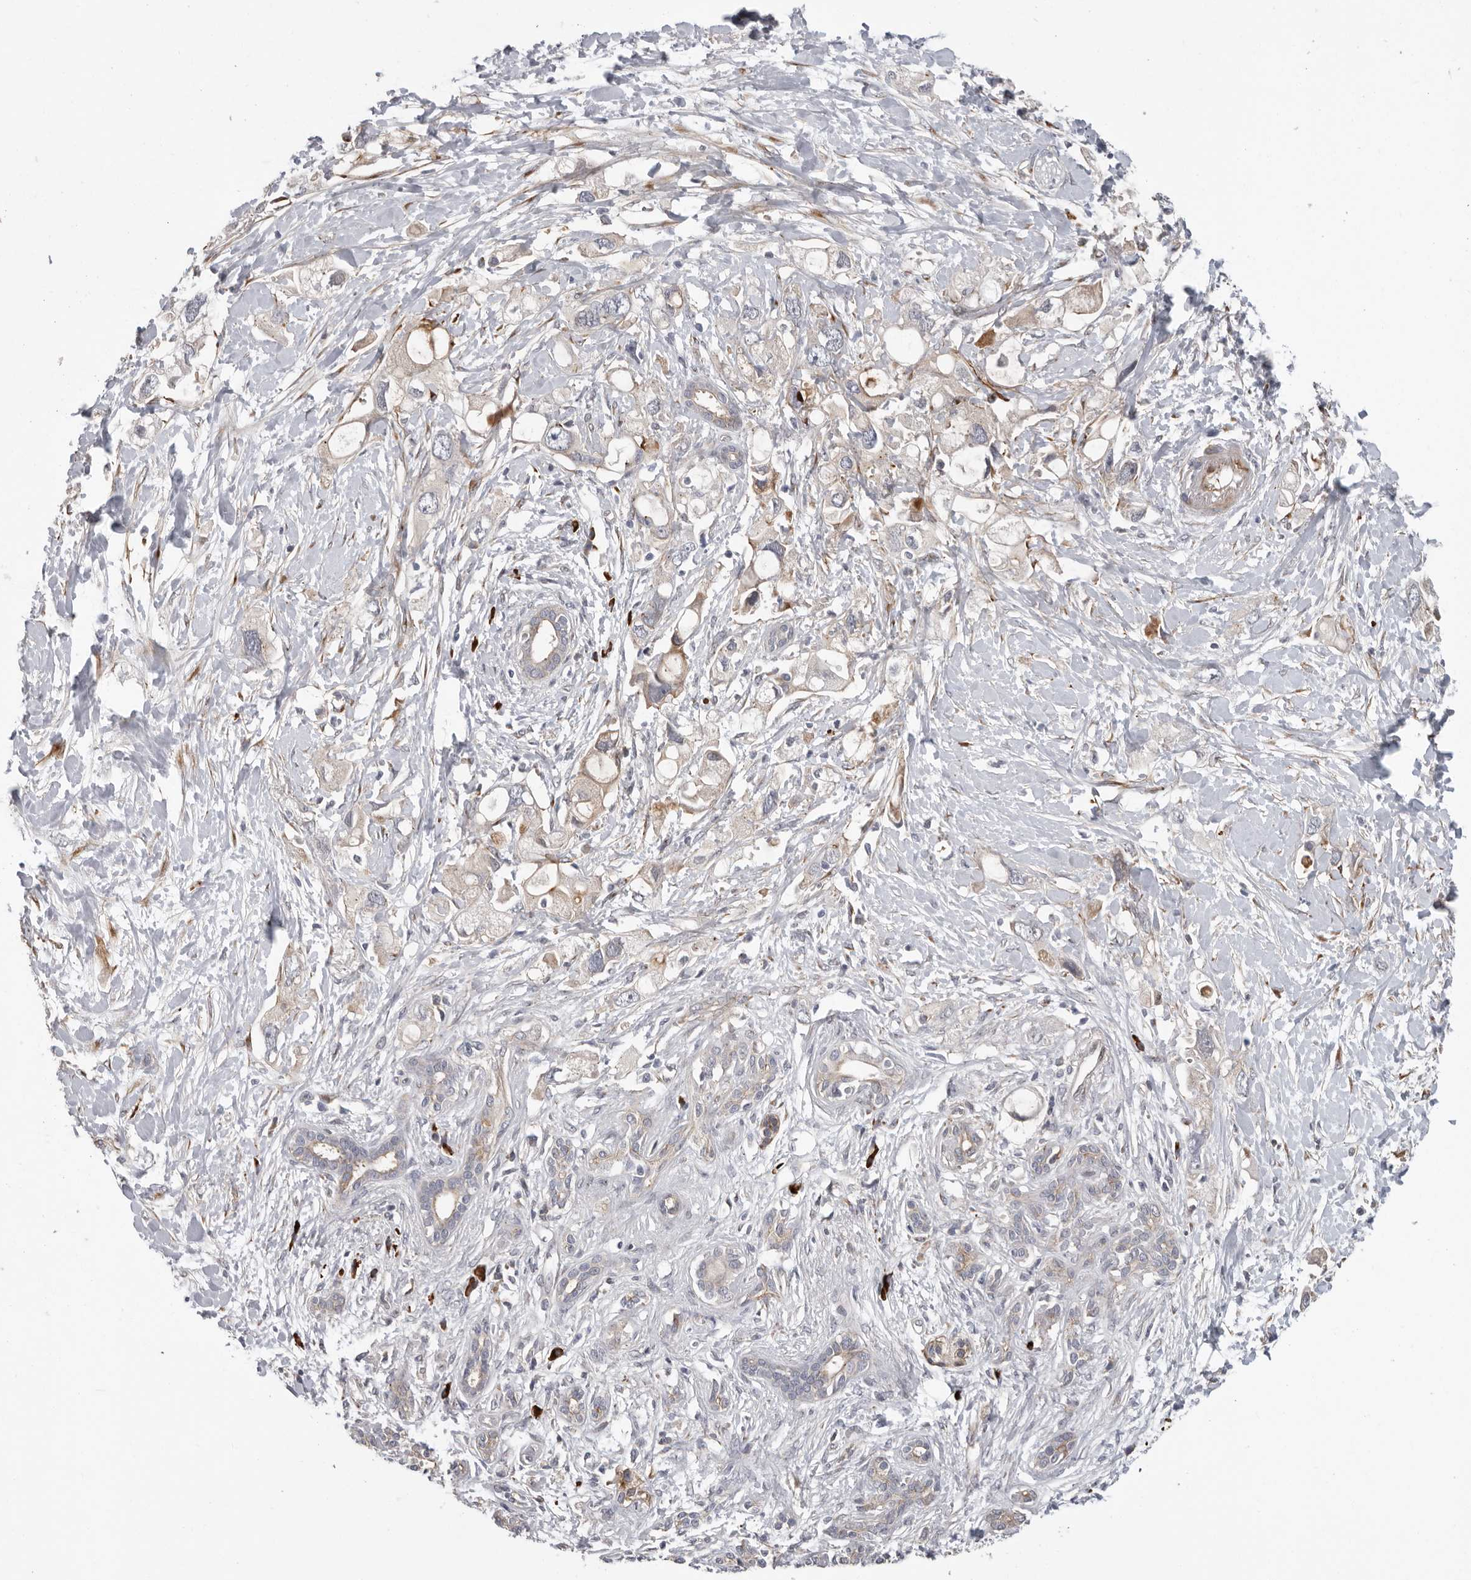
{"staining": {"intensity": "weak", "quantity": "<25%", "location": "cytoplasmic/membranous"}, "tissue": "pancreatic cancer", "cell_type": "Tumor cells", "image_type": "cancer", "snomed": [{"axis": "morphology", "description": "Adenocarcinoma, NOS"}, {"axis": "topography", "description": "Pancreas"}], "caption": "This histopathology image is of pancreatic adenocarcinoma stained with IHC to label a protein in brown with the nuclei are counter-stained blue. There is no positivity in tumor cells.", "gene": "ATXN3L", "patient": {"sex": "female", "age": 56}}